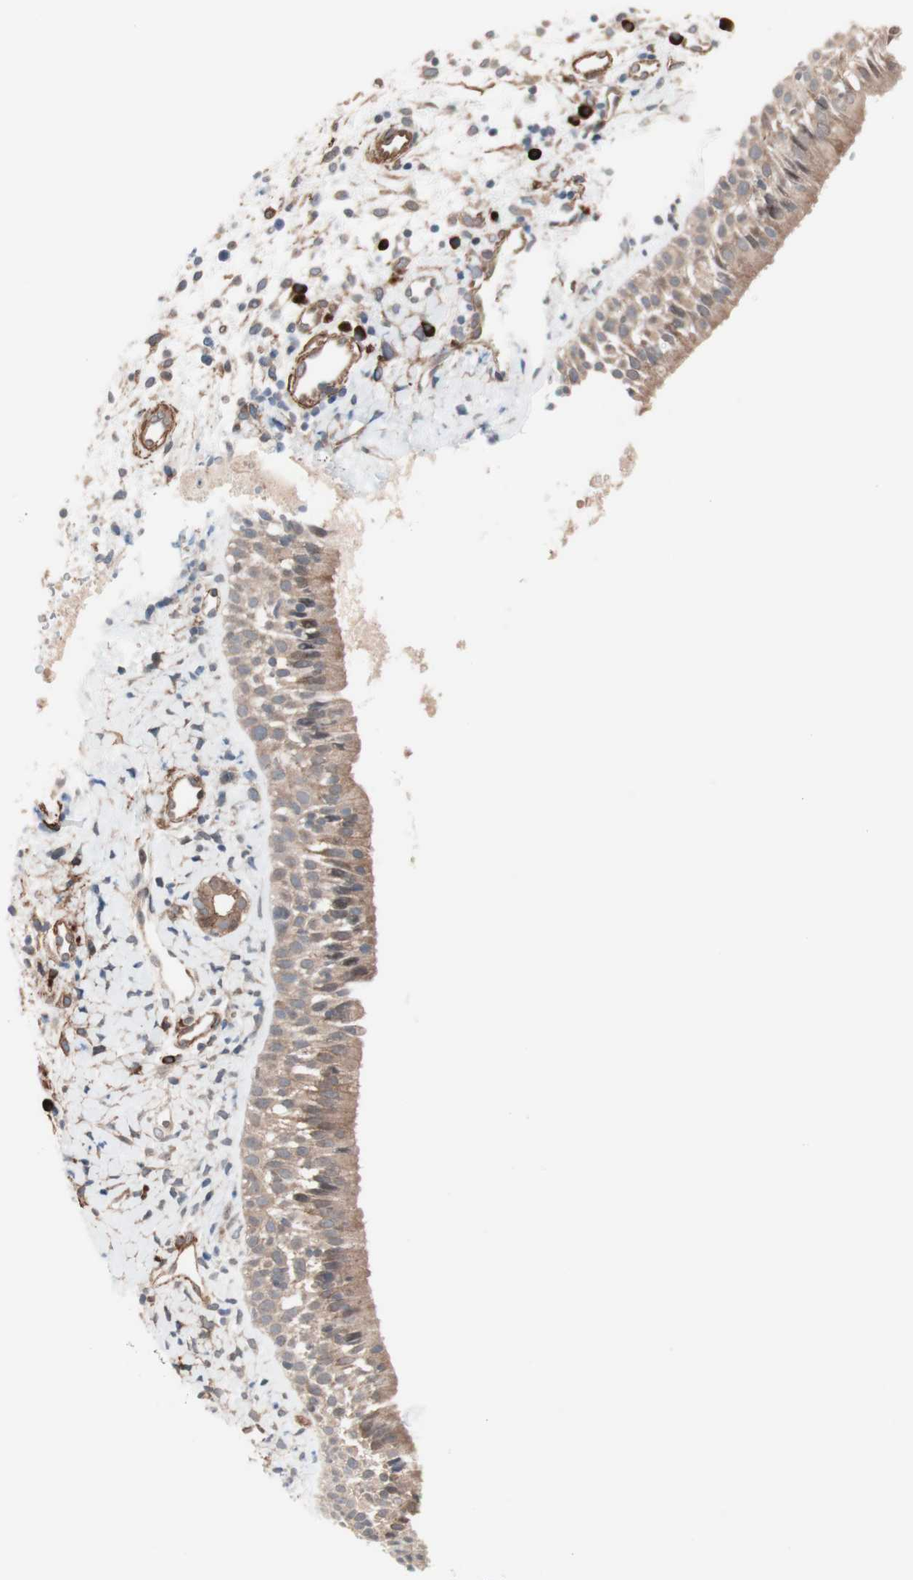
{"staining": {"intensity": "moderate", "quantity": ">75%", "location": "cytoplasmic/membranous"}, "tissue": "nasopharynx", "cell_type": "Respiratory epithelial cells", "image_type": "normal", "snomed": [{"axis": "morphology", "description": "Normal tissue, NOS"}, {"axis": "topography", "description": "Nasopharynx"}], "caption": "A medium amount of moderate cytoplasmic/membranous expression is identified in approximately >75% of respiratory epithelial cells in benign nasopharynx. The staining was performed using DAB (3,3'-diaminobenzidine), with brown indicating positive protein expression. Nuclei are stained blue with hematoxylin.", "gene": "ALG5", "patient": {"sex": "male", "age": 22}}